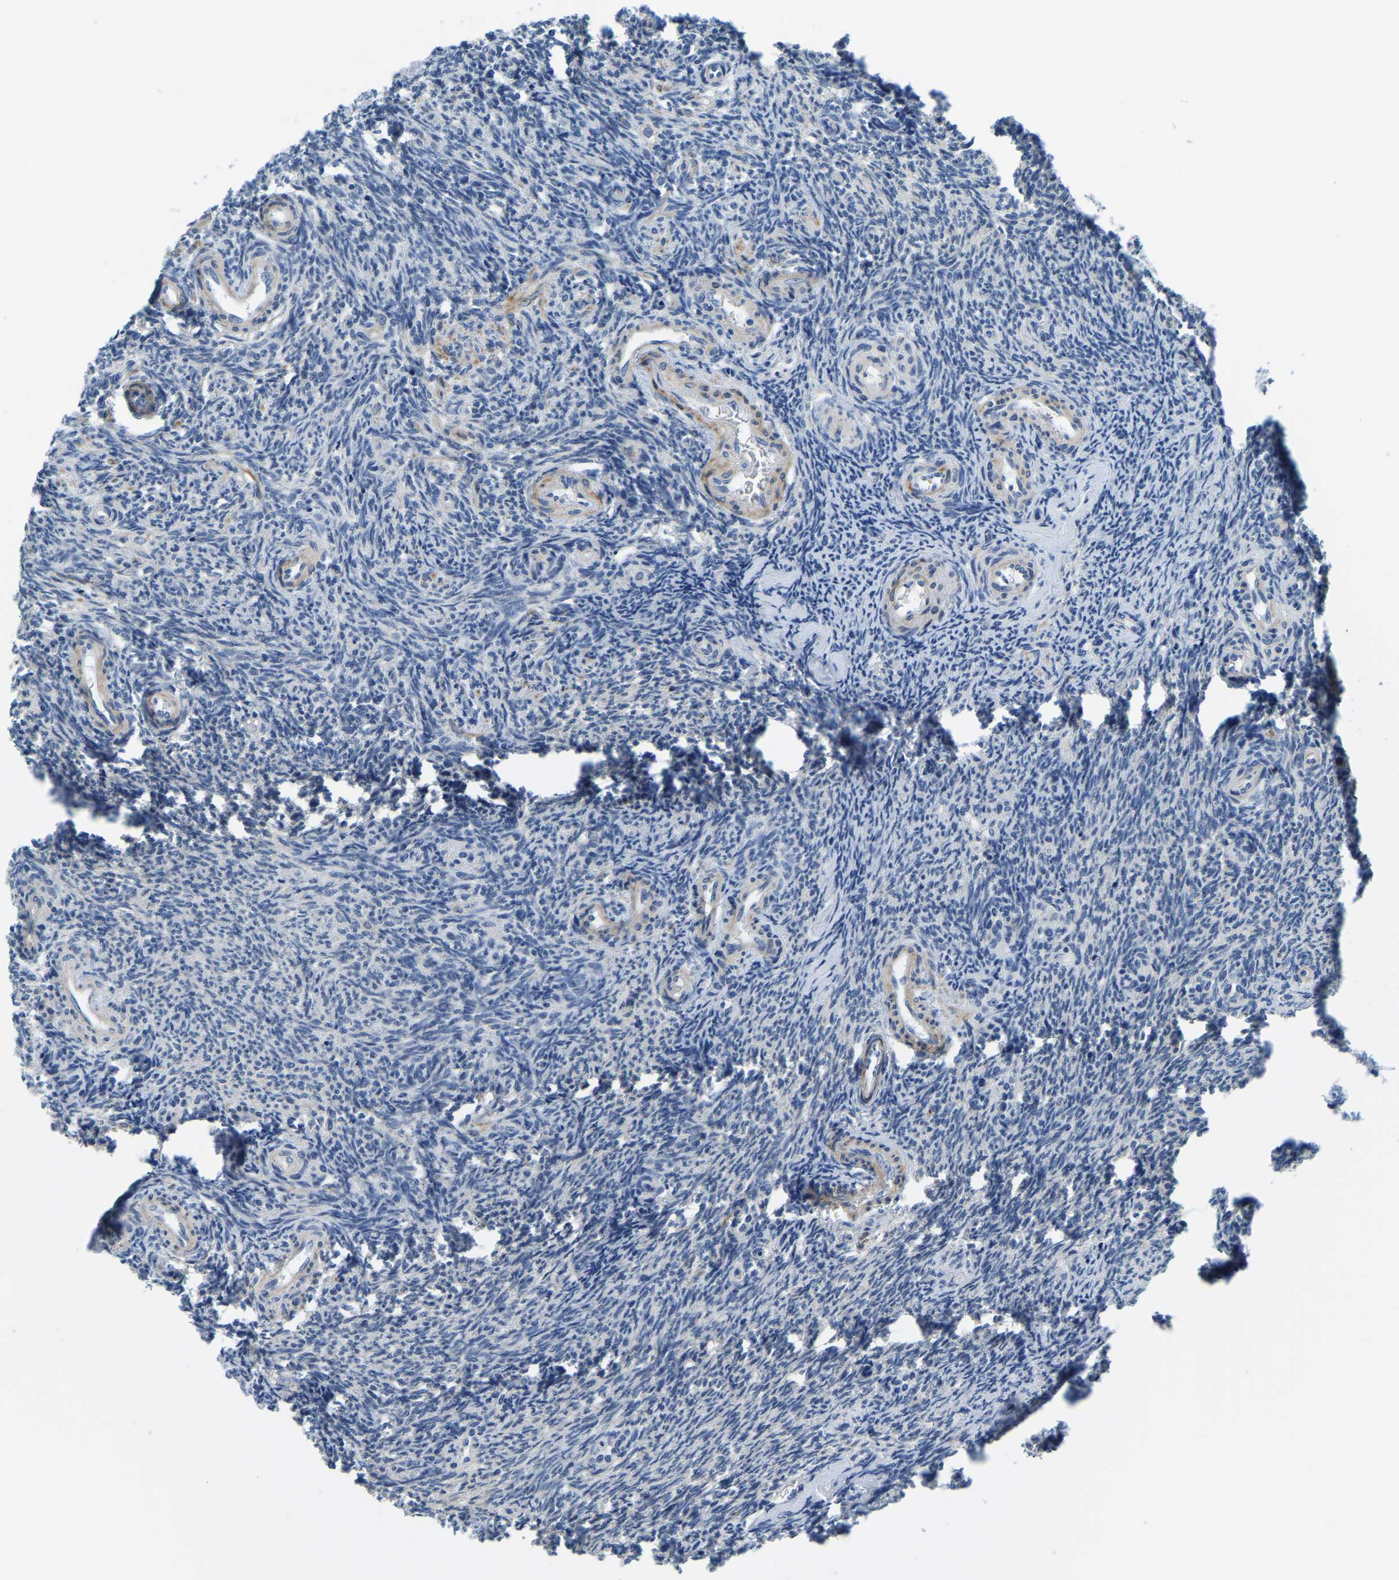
{"staining": {"intensity": "moderate", "quantity": ">75%", "location": "cytoplasmic/membranous"}, "tissue": "ovary", "cell_type": "Follicle cells", "image_type": "normal", "snomed": [{"axis": "morphology", "description": "Normal tissue, NOS"}, {"axis": "topography", "description": "Ovary"}], "caption": "Immunohistochemical staining of benign human ovary reveals medium levels of moderate cytoplasmic/membranous expression in about >75% of follicle cells. The protein is shown in brown color, while the nuclei are stained blue.", "gene": "LIAS", "patient": {"sex": "female", "age": 41}}